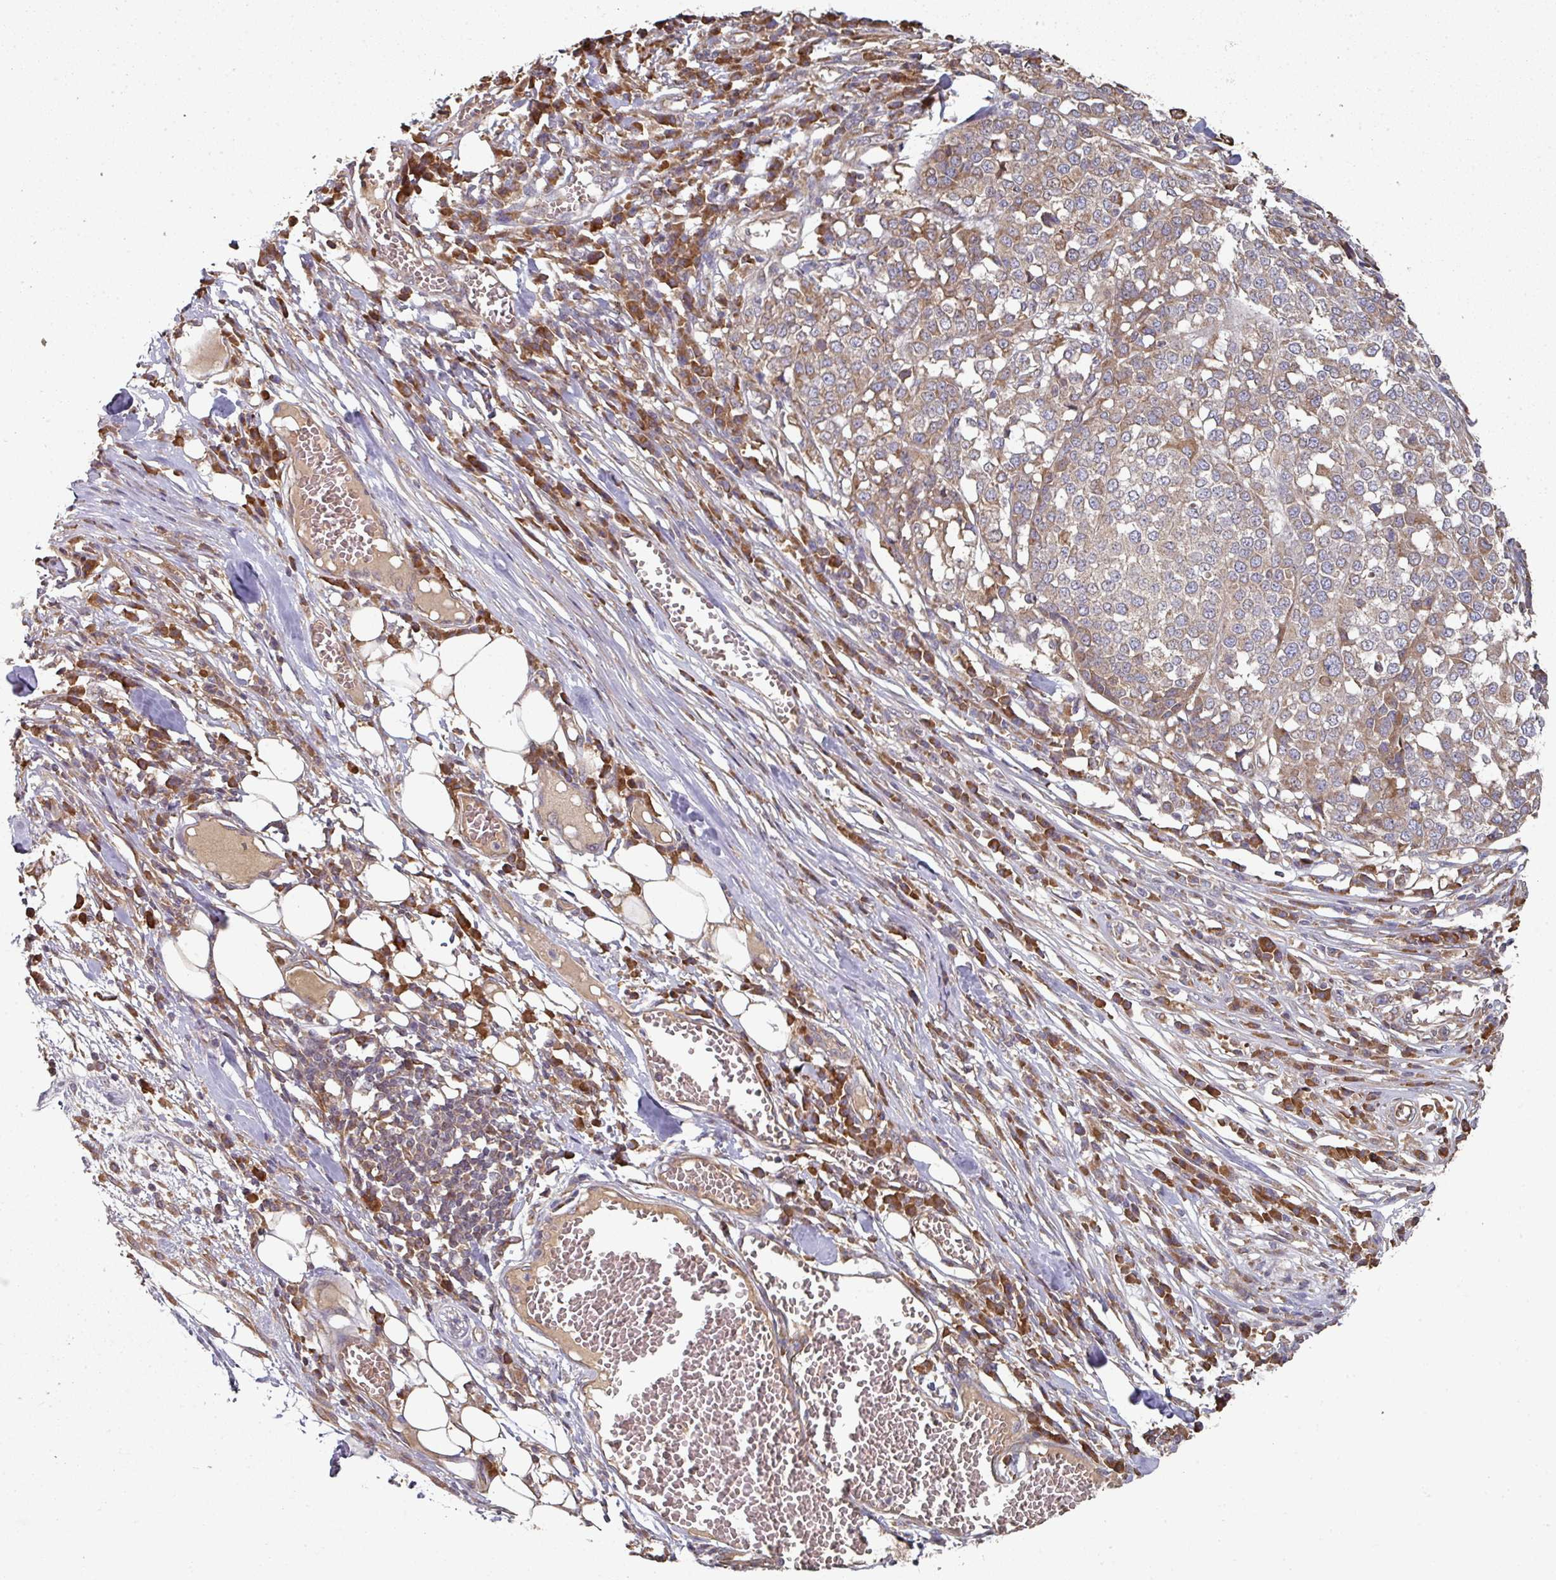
{"staining": {"intensity": "moderate", "quantity": "25%-75%", "location": "cytoplasmic/membranous"}, "tissue": "melanoma", "cell_type": "Tumor cells", "image_type": "cancer", "snomed": [{"axis": "morphology", "description": "Malignant melanoma, Metastatic site"}, {"axis": "topography", "description": "Lymph node"}], "caption": "Human malignant melanoma (metastatic site) stained with a protein marker reveals moderate staining in tumor cells.", "gene": "EDEM2", "patient": {"sex": "male", "age": 44}}